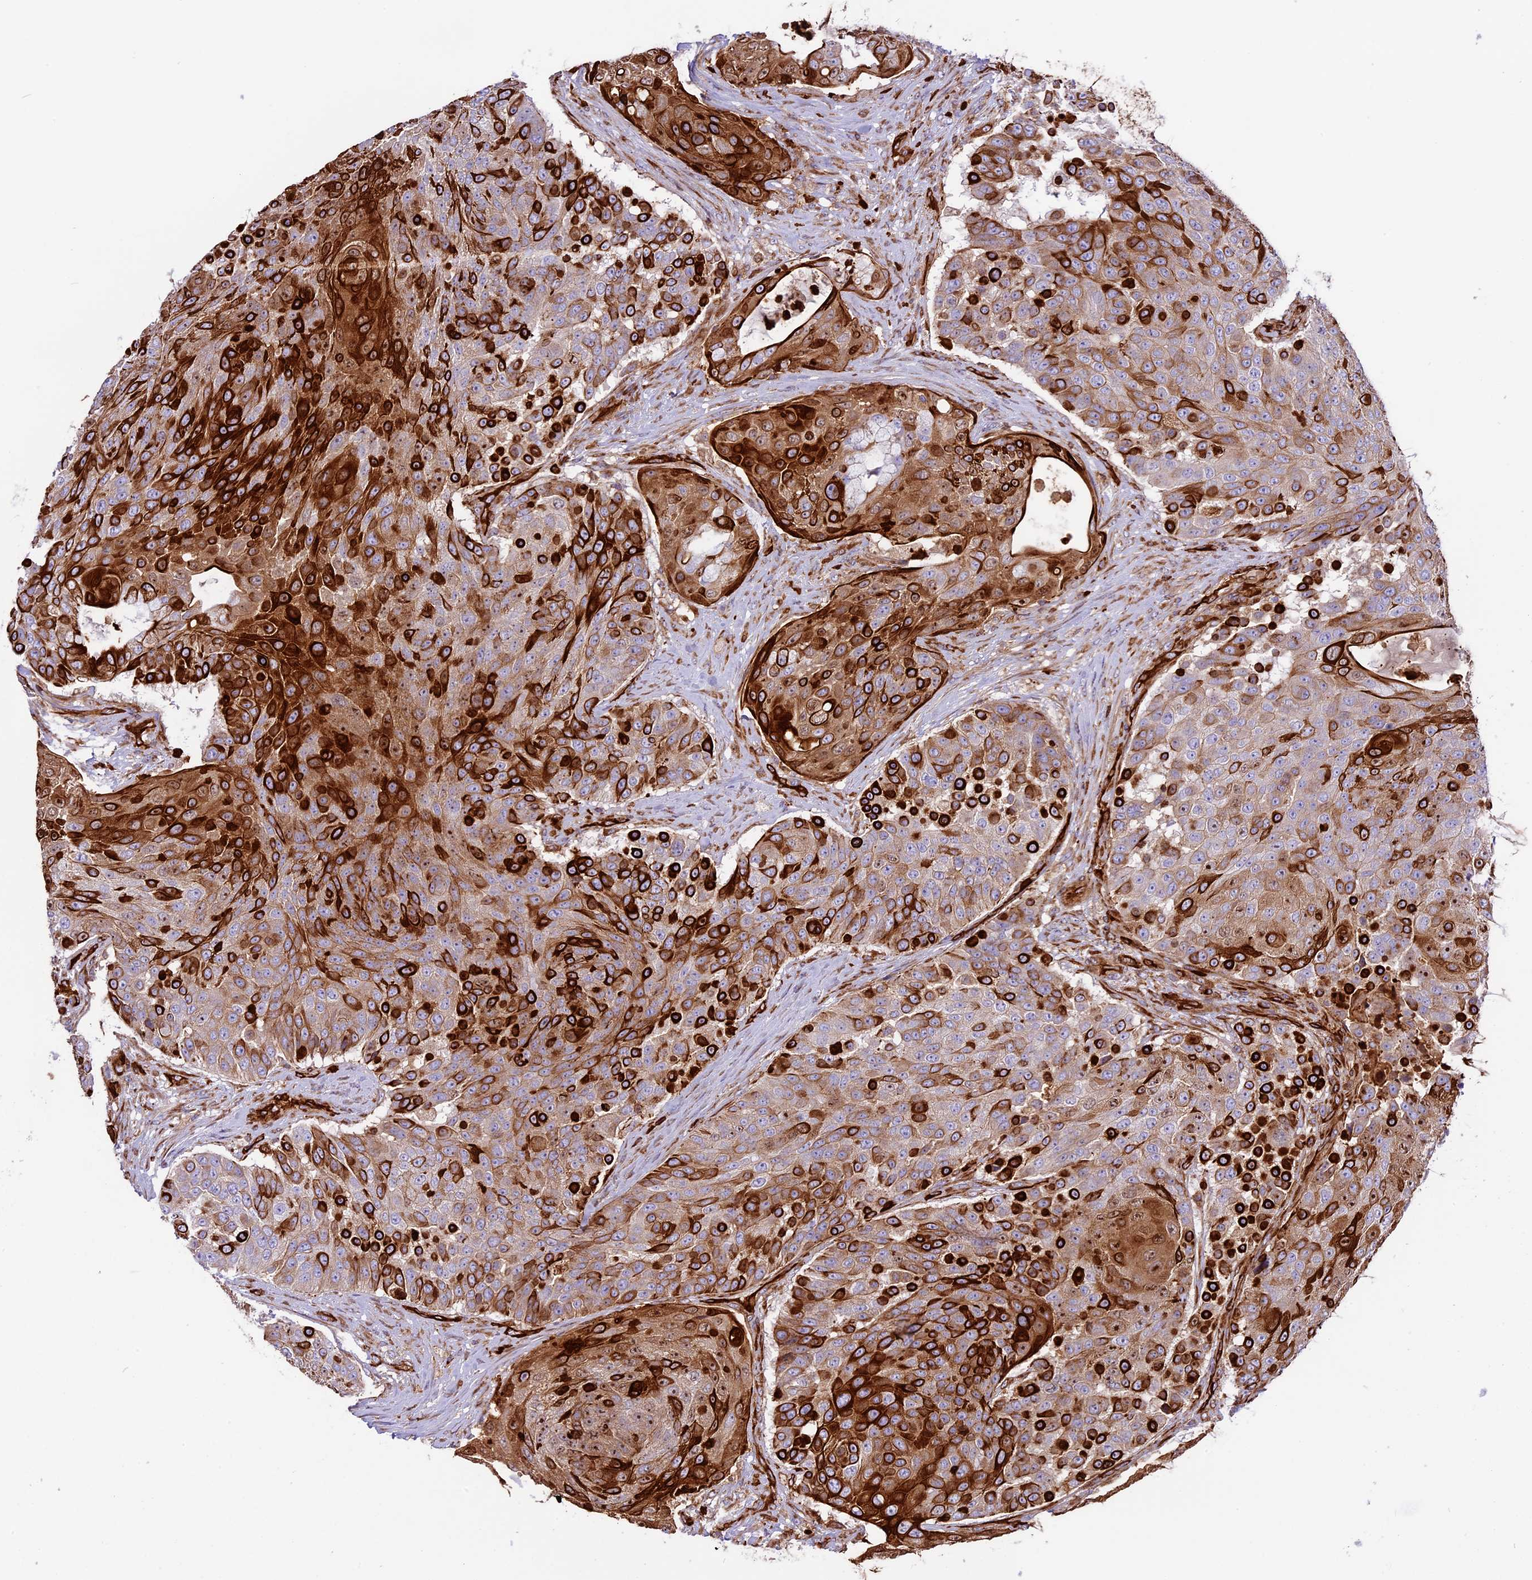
{"staining": {"intensity": "strong", "quantity": "25%-75%", "location": "cytoplasmic/membranous,nuclear"}, "tissue": "urothelial cancer", "cell_type": "Tumor cells", "image_type": "cancer", "snomed": [{"axis": "morphology", "description": "Urothelial carcinoma, High grade"}, {"axis": "topography", "description": "Urinary bladder"}], "caption": "Urothelial carcinoma (high-grade) was stained to show a protein in brown. There is high levels of strong cytoplasmic/membranous and nuclear positivity in about 25%-75% of tumor cells.", "gene": "CD99L2", "patient": {"sex": "female", "age": 63}}